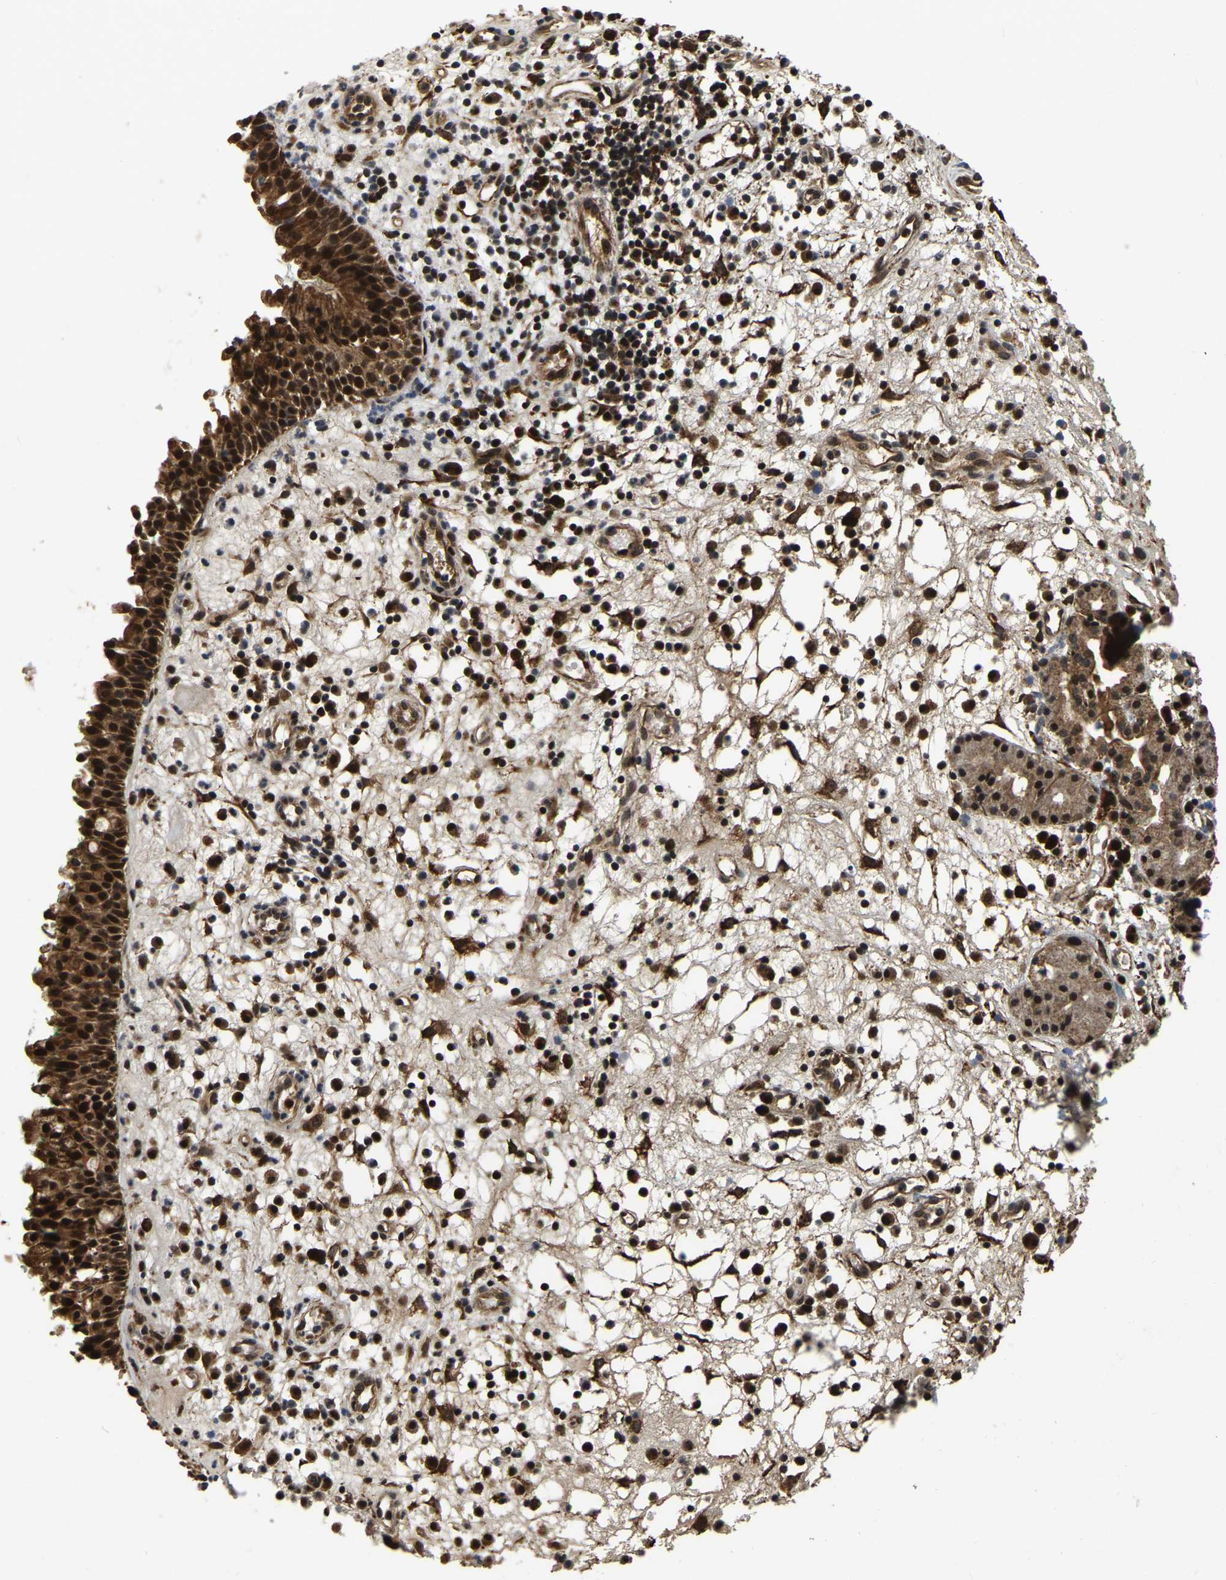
{"staining": {"intensity": "strong", "quantity": ">75%", "location": "cytoplasmic/membranous,nuclear"}, "tissue": "nasopharynx", "cell_type": "Respiratory epithelial cells", "image_type": "normal", "snomed": [{"axis": "morphology", "description": "Normal tissue, NOS"}, {"axis": "morphology", "description": "Basal cell carcinoma"}, {"axis": "topography", "description": "Cartilage tissue"}, {"axis": "topography", "description": "Nasopharynx"}, {"axis": "topography", "description": "Oral tissue"}], "caption": "Approximately >75% of respiratory epithelial cells in normal human nasopharynx show strong cytoplasmic/membranous,nuclear protein expression as visualized by brown immunohistochemical staining.", "gene": "CIAO1", "patient": {"sex": "female", "age": 77}}